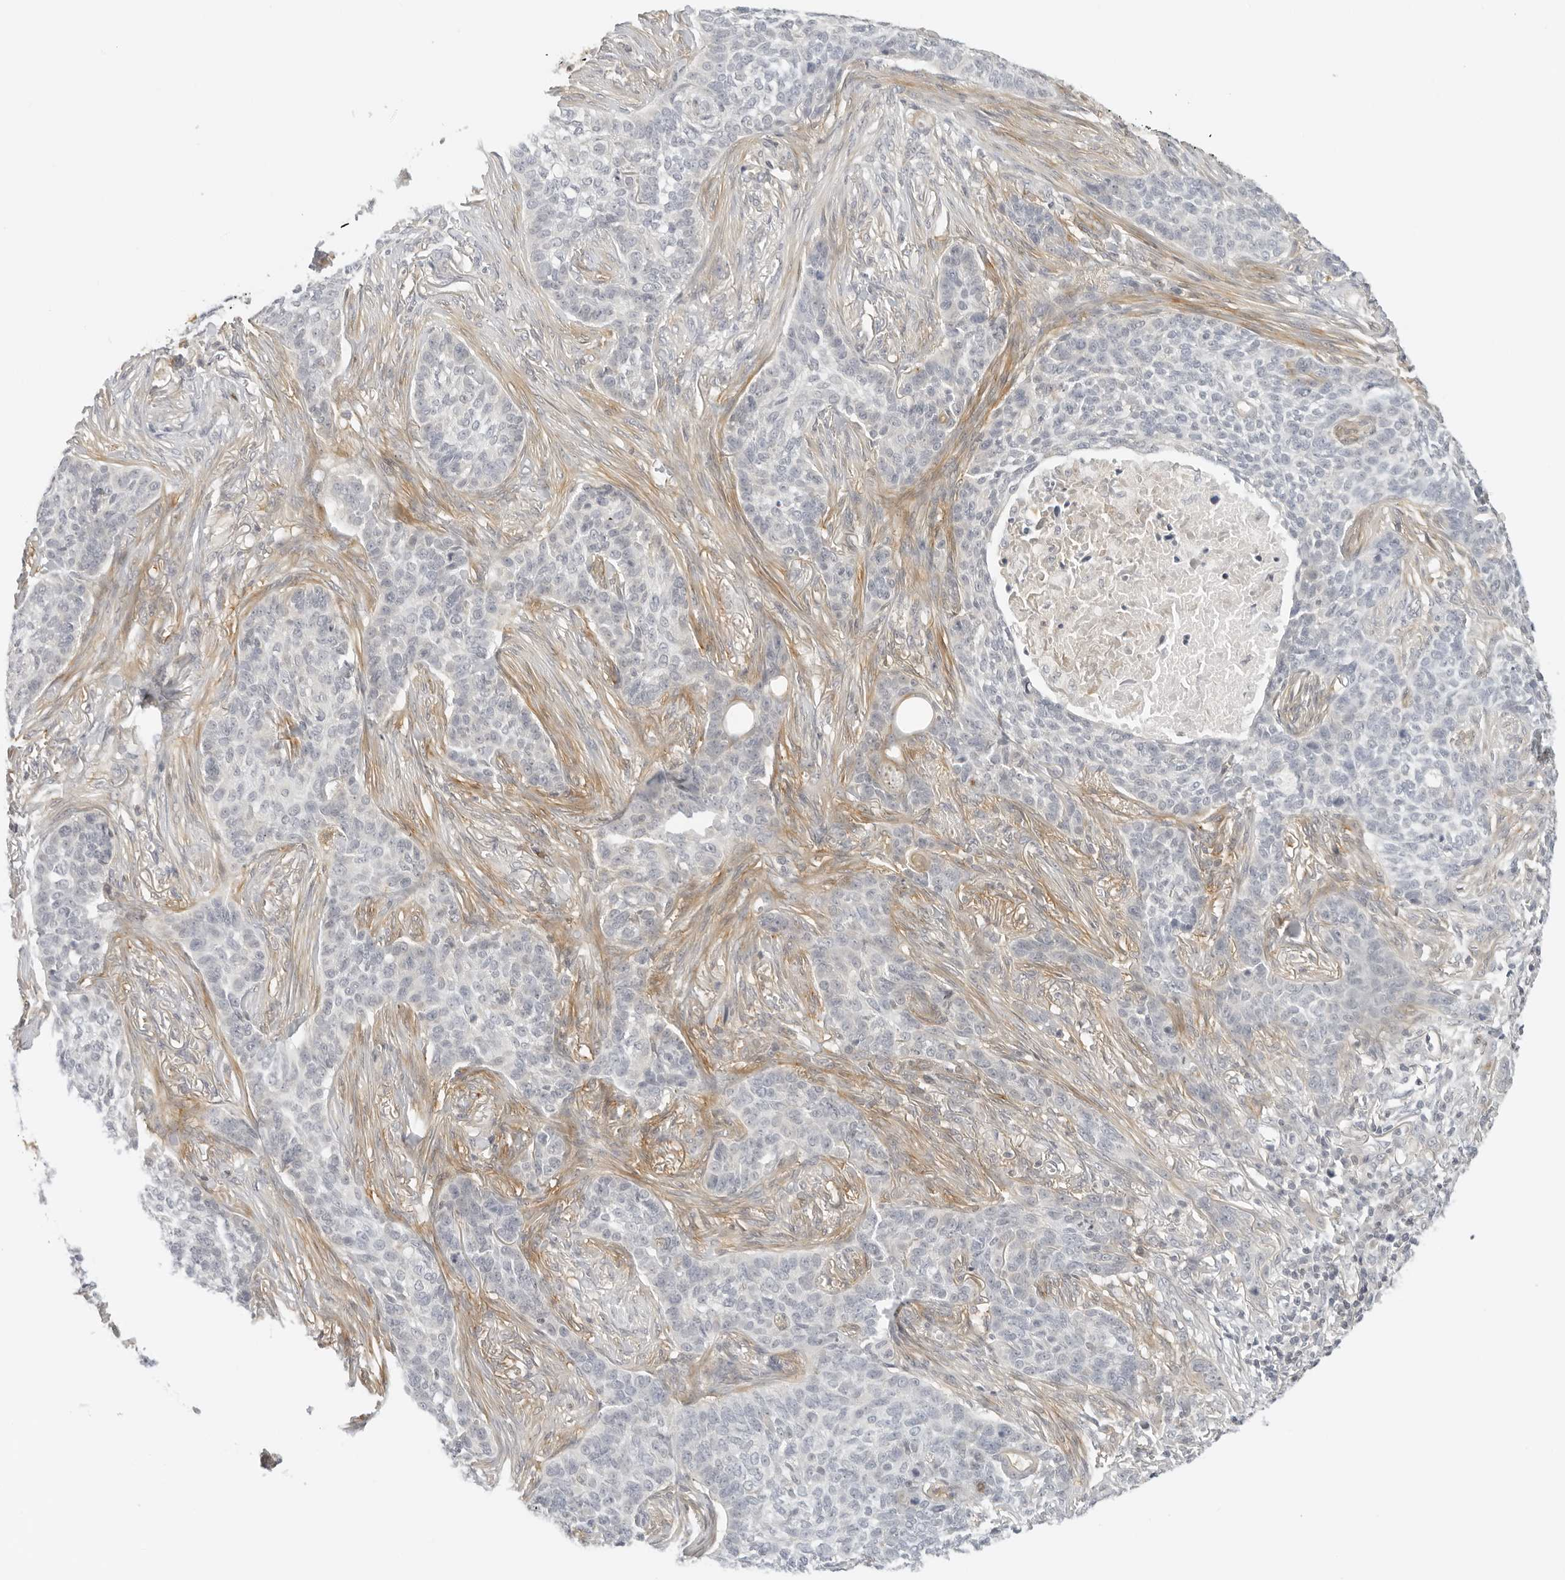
{"staining": {"intensity": "negative", "quantity": "none", "location": "none"}, "tissue": "skin cancer", "cell_type": "Tumor cells", "image_type": "cancer", "snomed": [{"axis": "morphology", "description": "Basal cell carcinoma"}, {"axis": "topography", "description": "Skin"}], "caption": "Immunohistochemistry (IHC) image of neoplastic tissue: human skin basal cell carcinoma stained with DAB displays no significant protein positivity in tumor cells.", "gene": "OSCP1", "patient": {"sex": "male", "age": 85}}